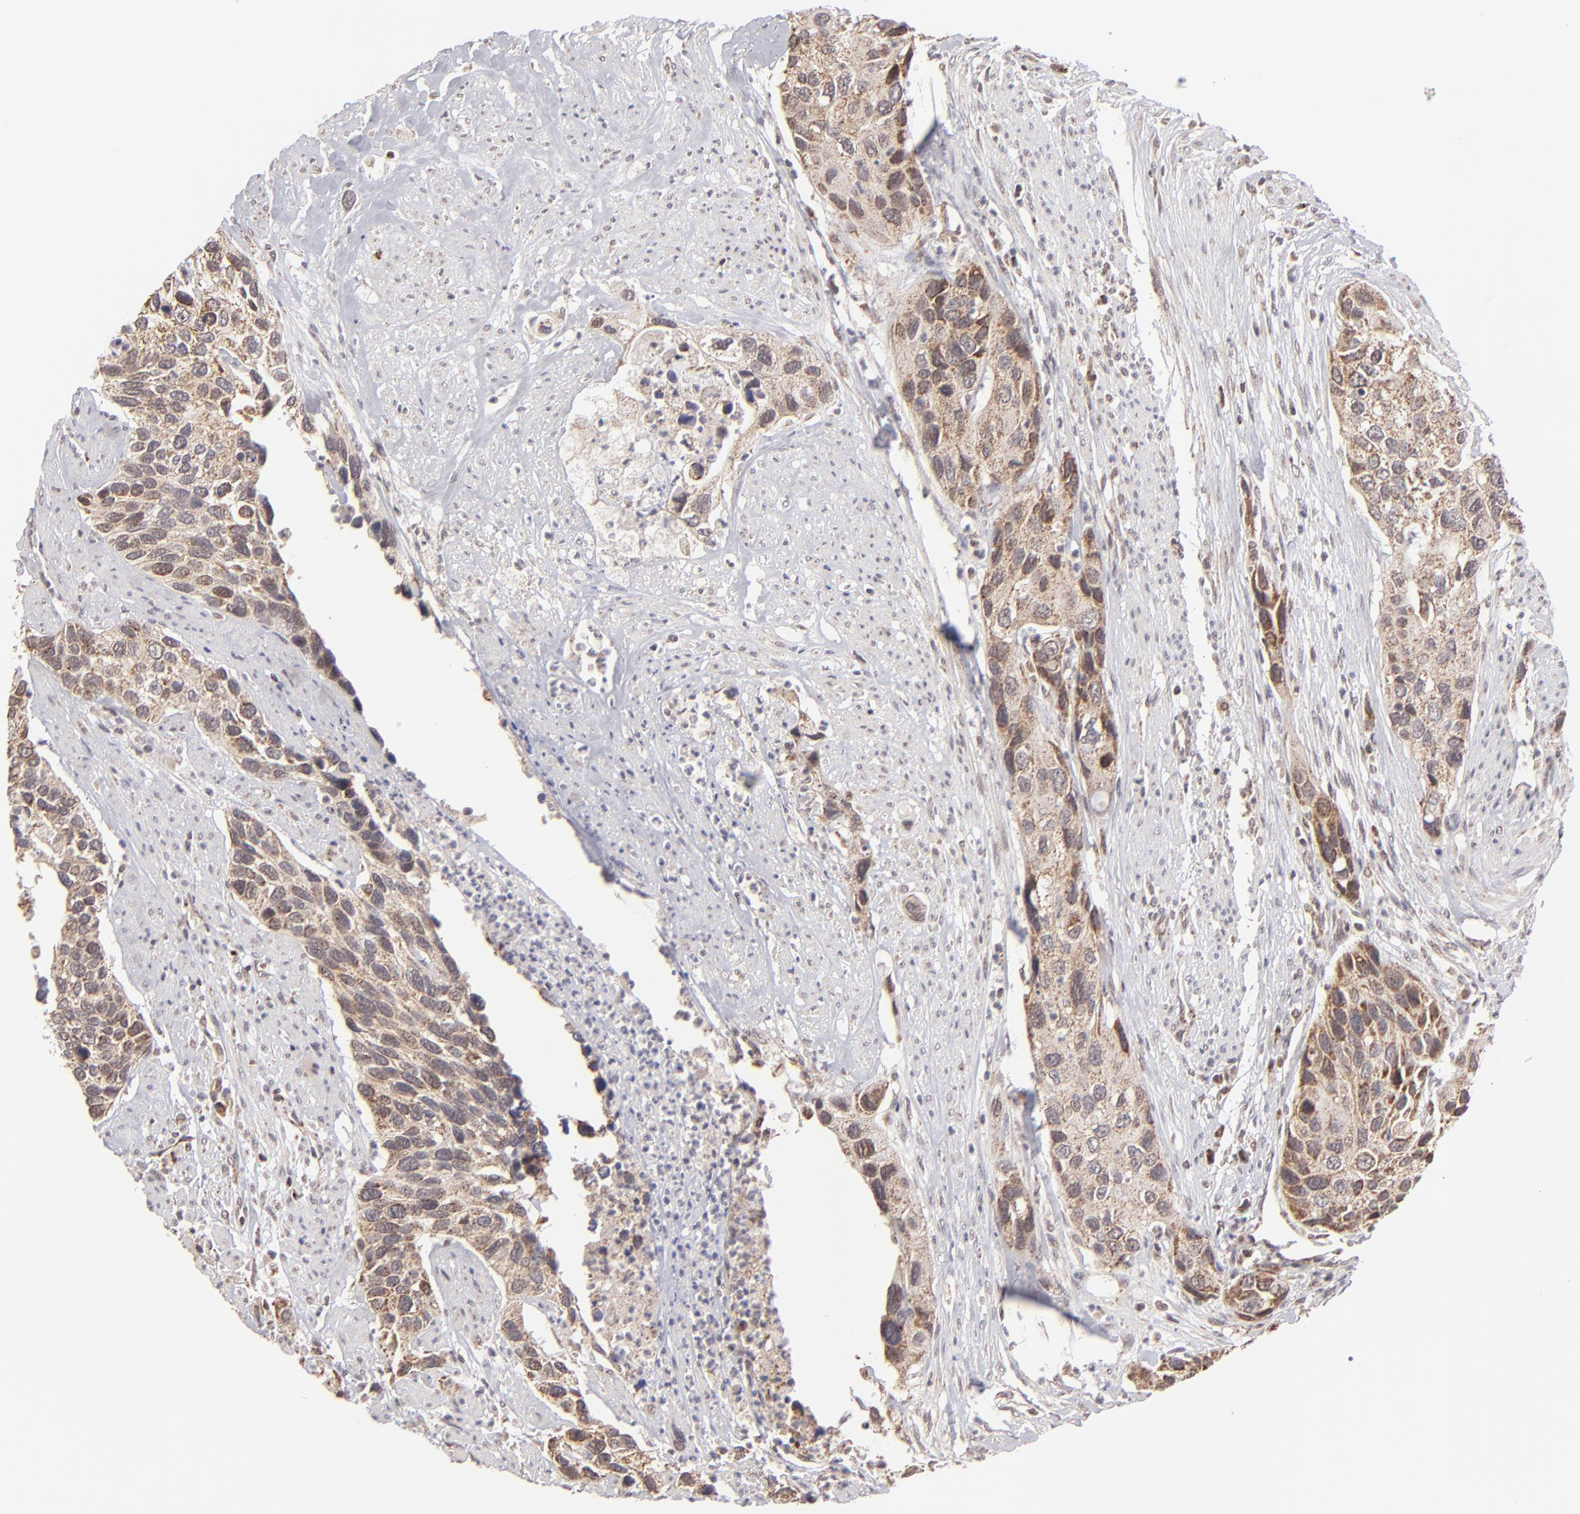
{"staining": {"intensity": "weak", "quantity": ">75%", "location": "cytoplasmic/membranous"}, "tissue": "urothelial cancer", "cell_type": "Tumor cells", "image_type": "cancer", "snomed": [{"axis": "morphology", "description": "Urothelial carcinoma, High grade"}, {"axis": "topography", "description": "Urinary bladder"}], "caption": "IHC micrograph of high-grade urothelial carcinoma stained for a protein (brown), which displays low levels of weak cytoplasmic/membranous expression in approximately >75% of tumor cells.", "gene": "SLC15A1", "patient": {"sex": "male", "age": 66}}